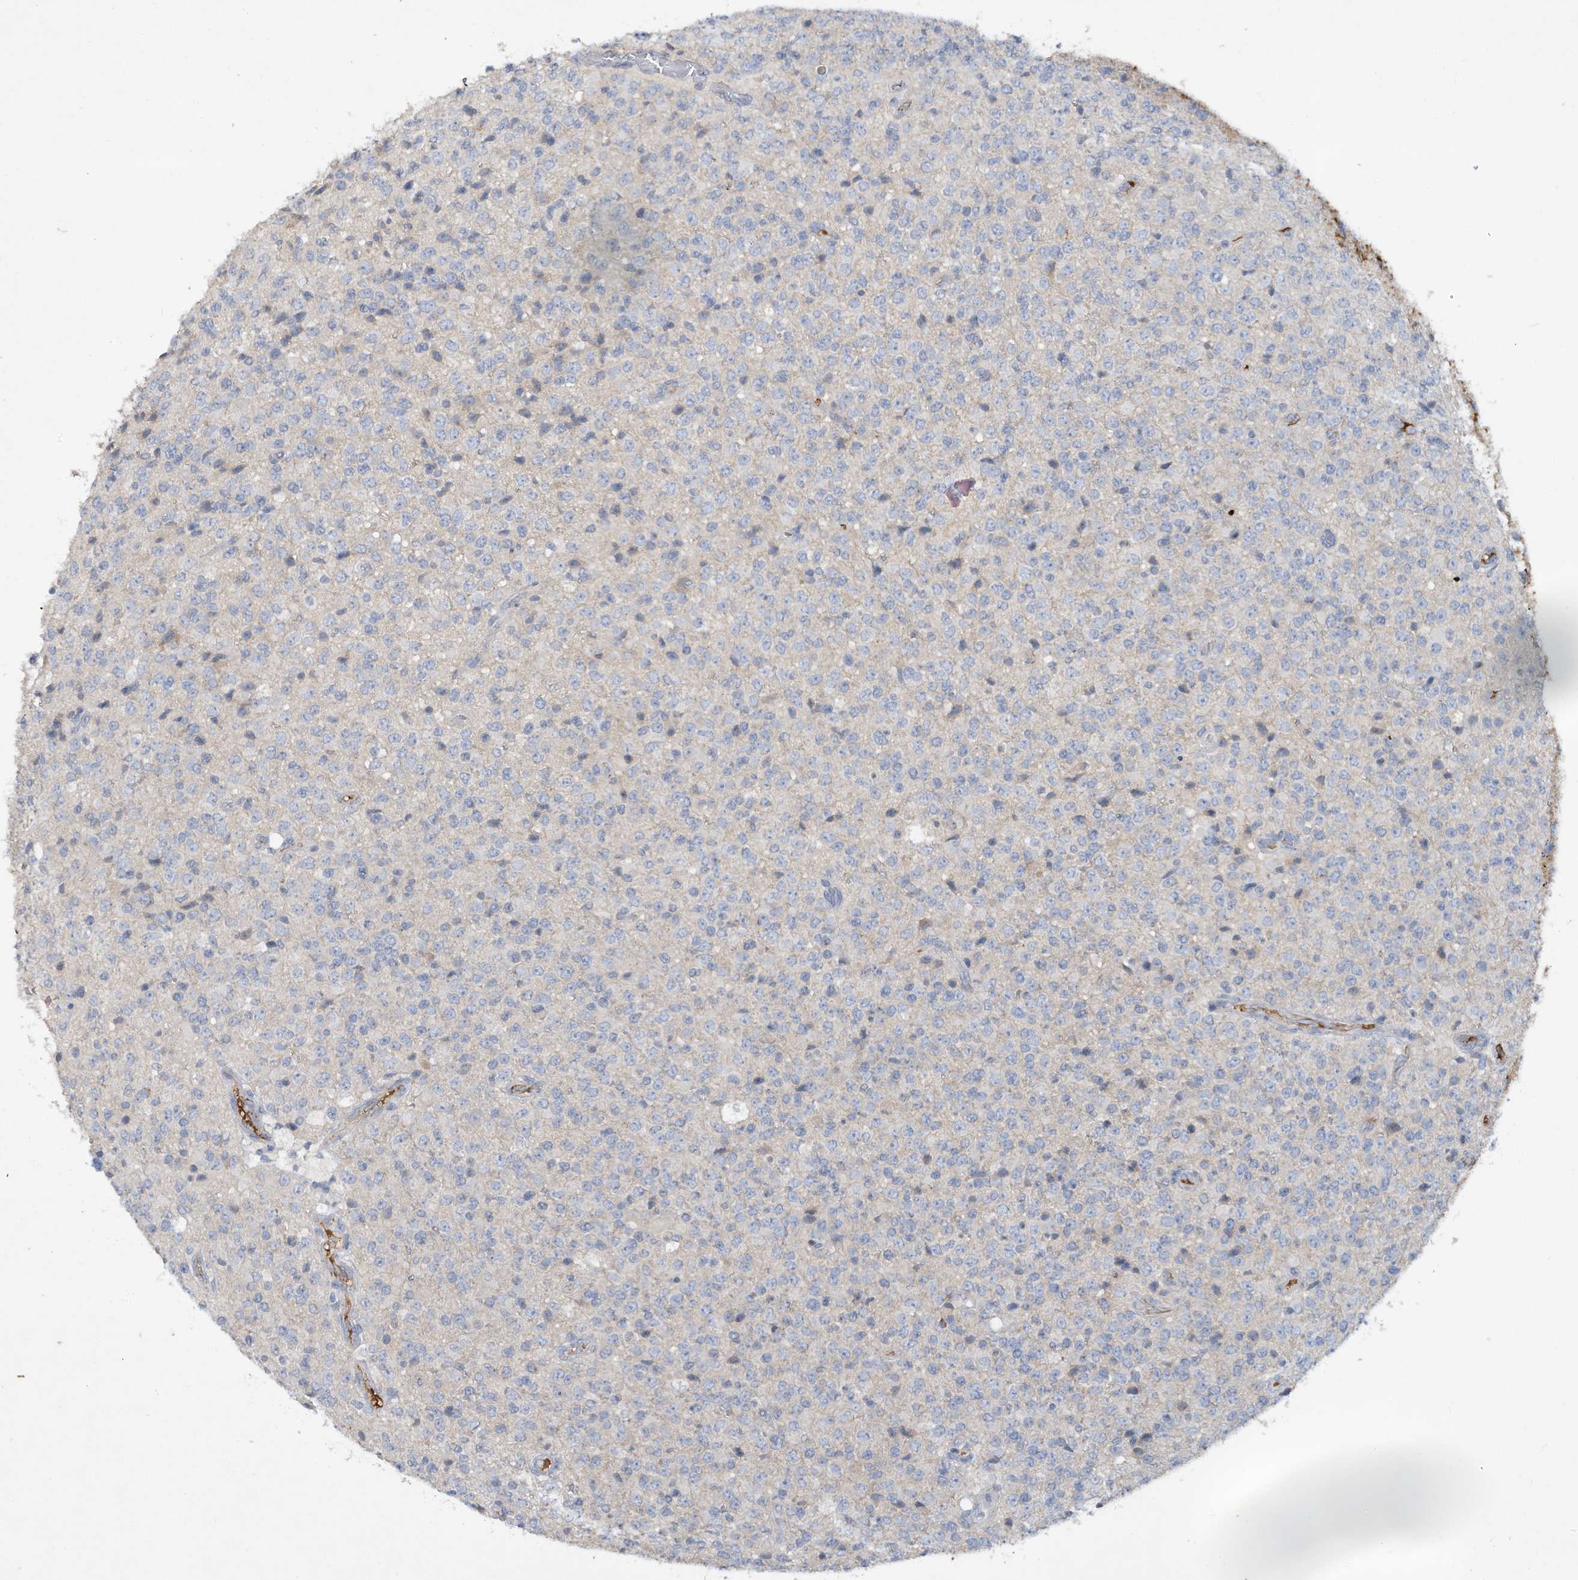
{"staining": {"intensity": "negative", "quantity": "none", "location": "none"}, "tissue": "glioma", "cell_type": "Tumor cells", "image_type": "cancer", "snomed": [{"axis": "morphology", "description": "Glioma, malignant, High grade"}, {"axis": "topography", "description": "pancreas cauda"}], "caption": "Human glioma stained for a protein using IHC shows no positivity in tumor cells.", "gene": "HAS3", "patient": {"sex": "male", "age": 60}}